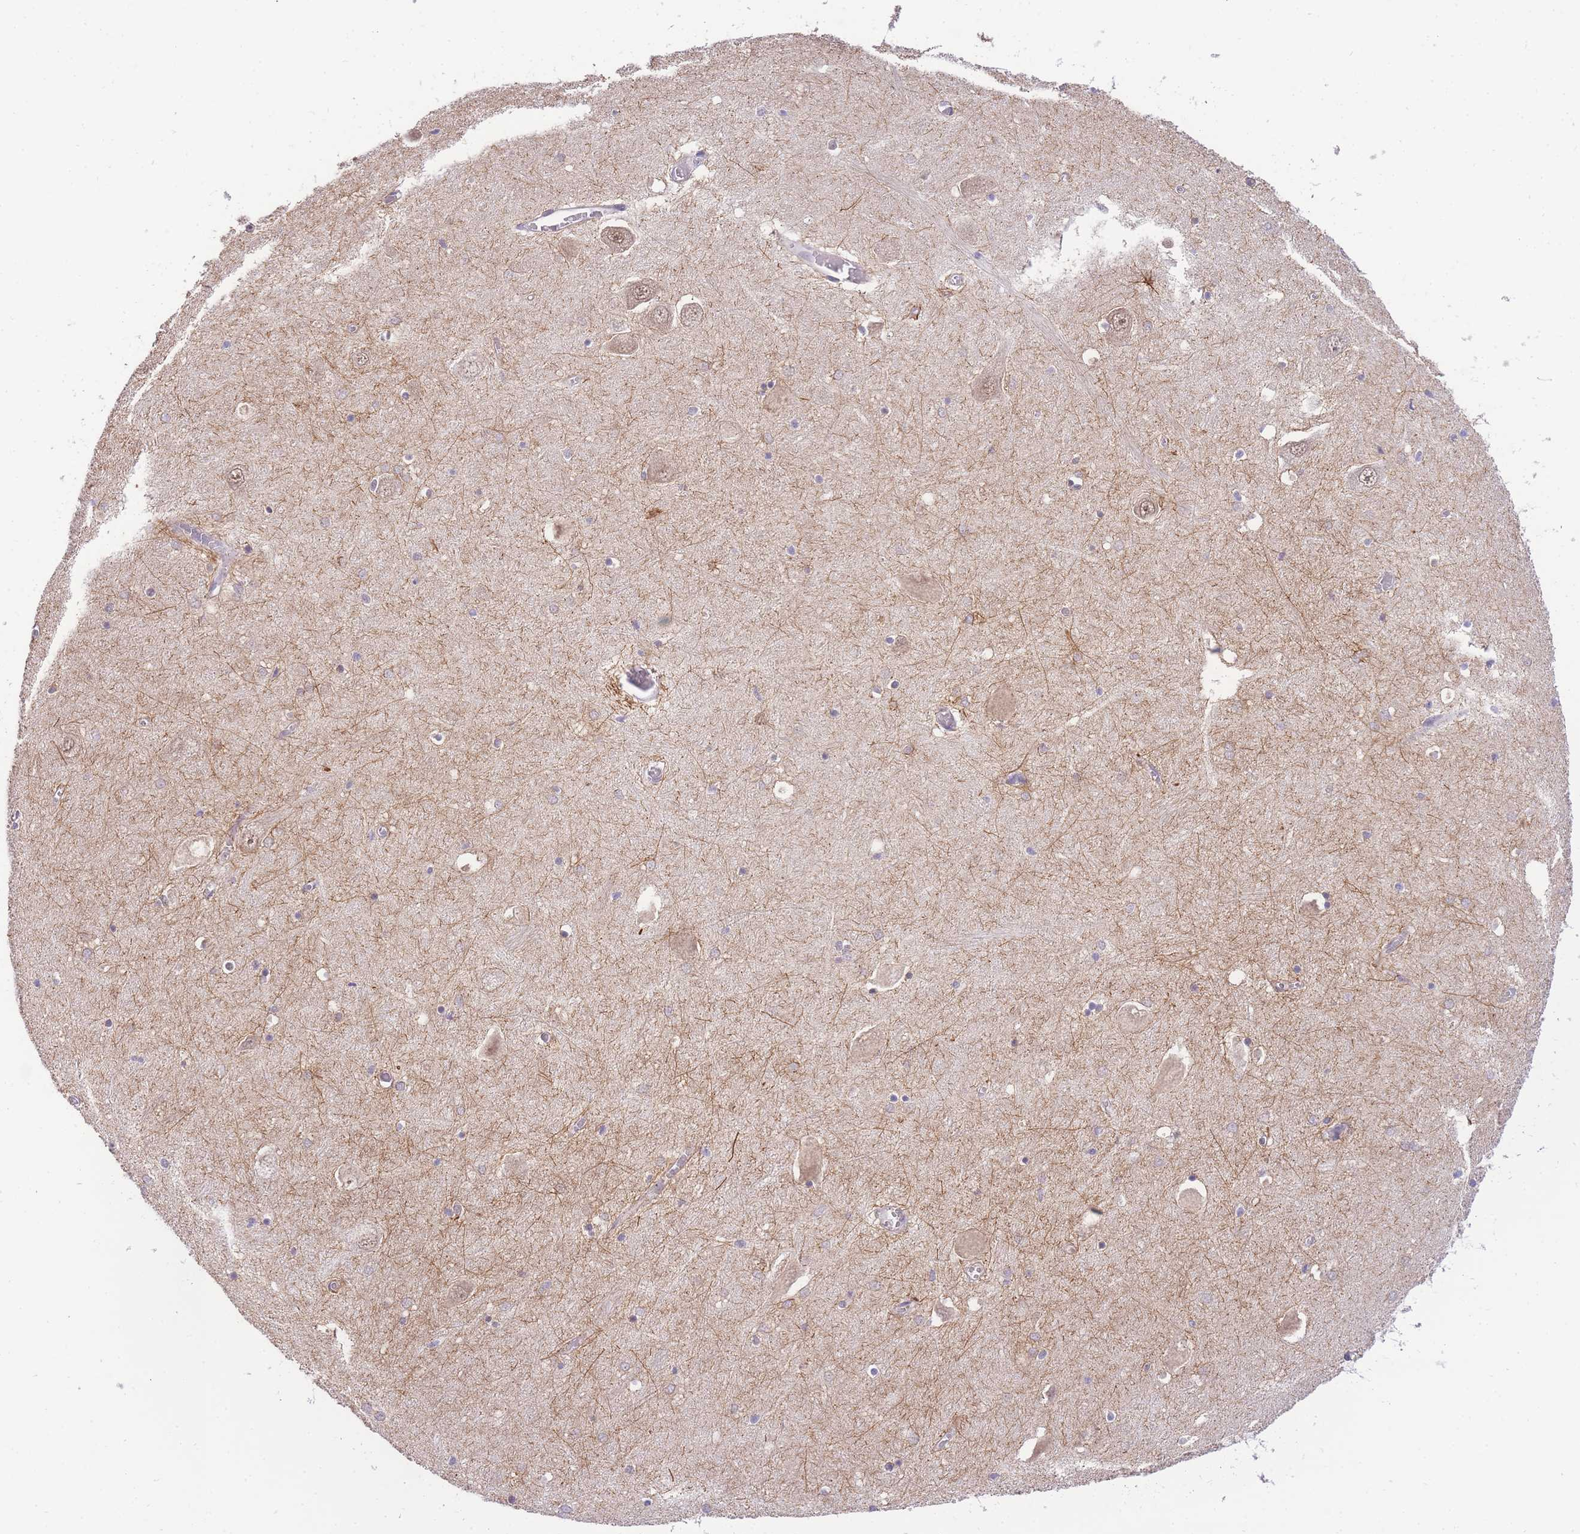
{"staining": {"intensity": "negative", "quantity": "none", "location": "none"}, "tissue": "hippocampus", "cell_type": "Glial cells", "image_type": "normal", "snomed": [{"axis": "morphology", "description": "Normal tissue, NOS"}, {"axis": "topography", "description": "Hippocampus"}], "caption": "Hippocampus stained for a protein using IHC demonstrates no expression glial cells.", "gene": "PUS10", "patient": {"sex": "male", "age": 70}}